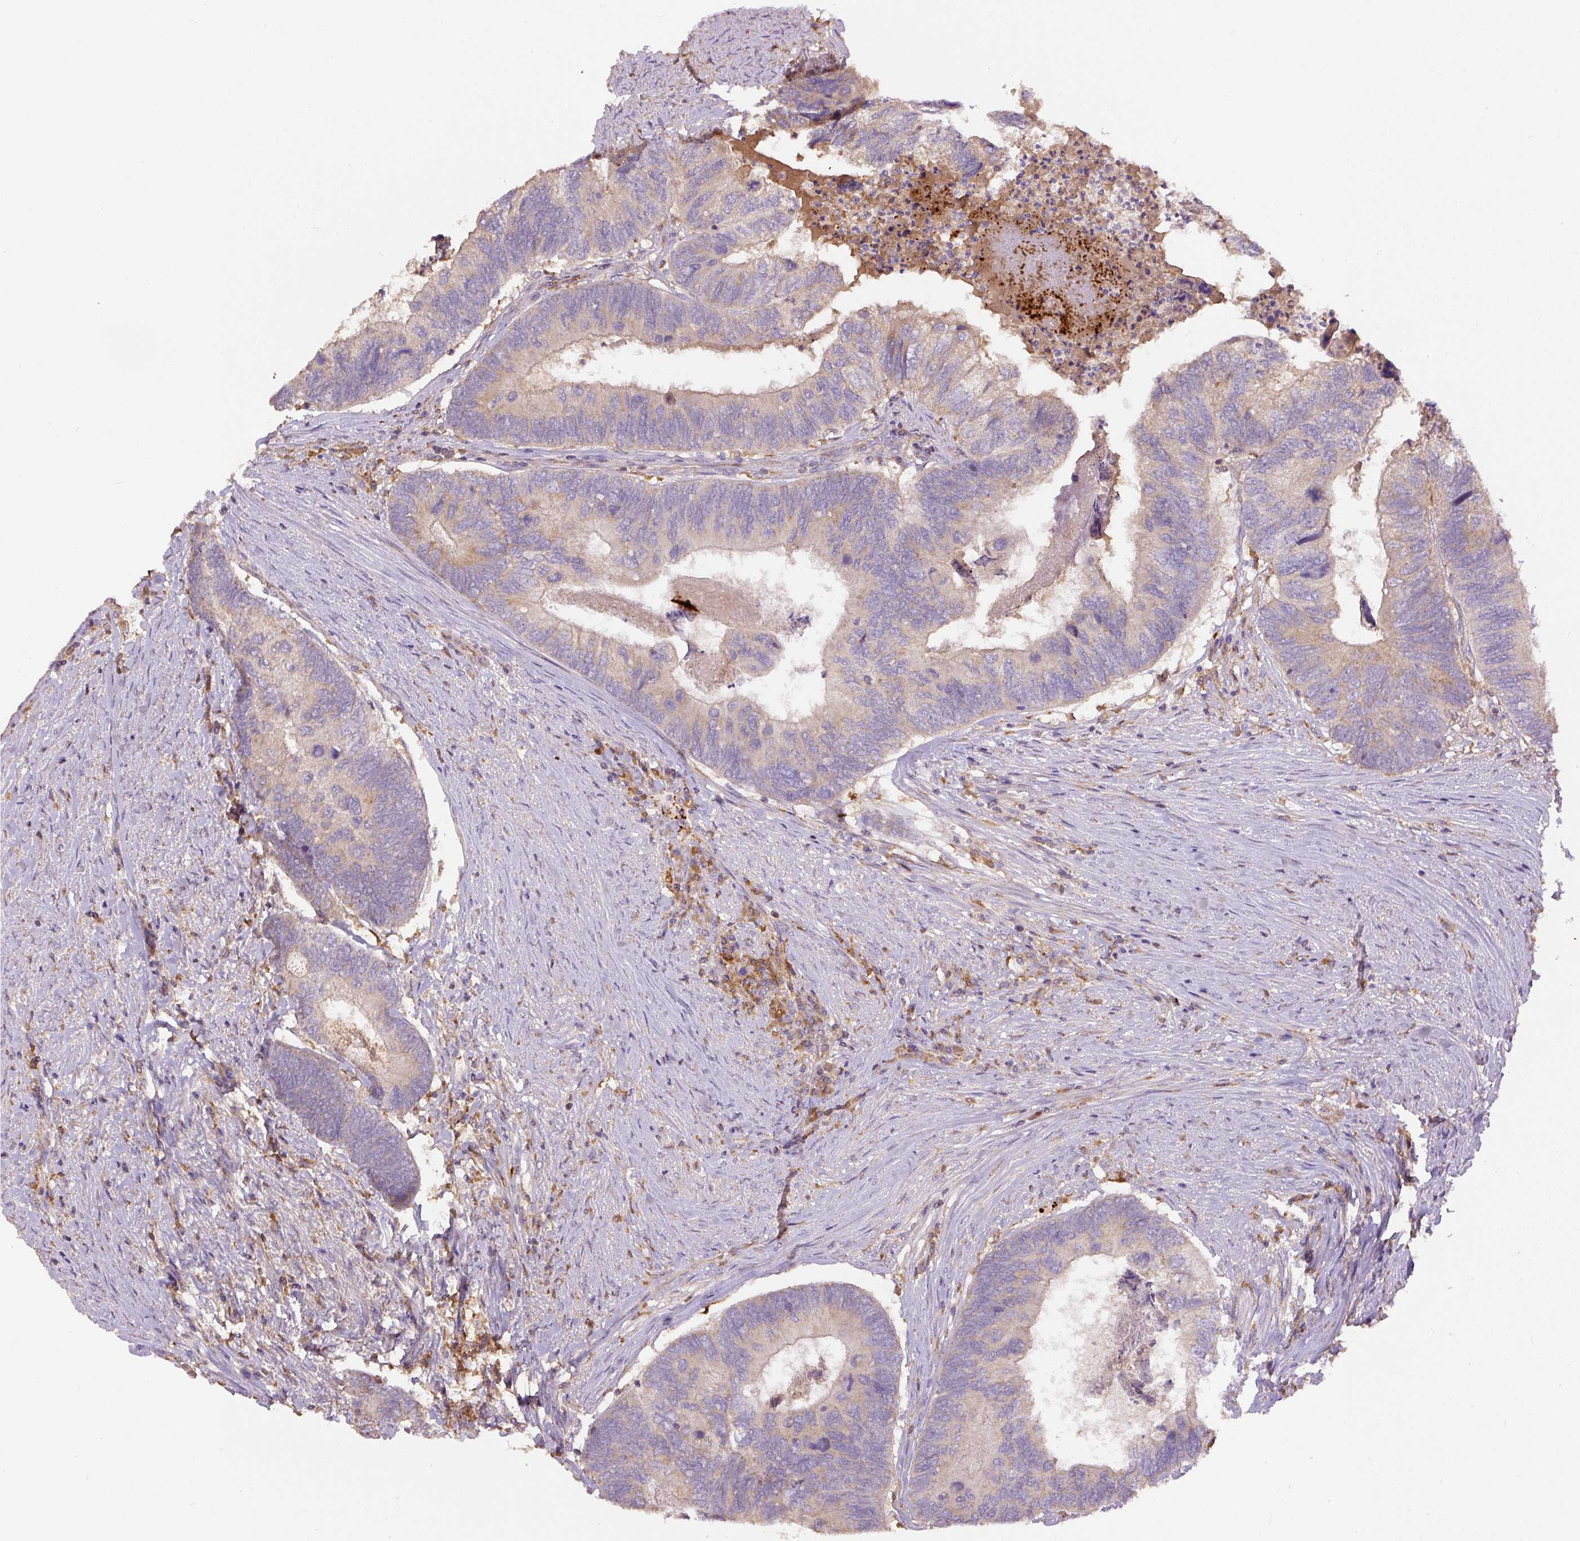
{"staining": {"intensity": "weak", "quantity": ">75%", "location": "cytoplasmic/membranous"}, "tissue": "colorectal cancer", "cell_type": "Tumor cells", "image_type": "cancer", "snomed": [{"axis": "morphology", "description": "Adenocarcinoma, NOS"}, {"axis": "topography", "description": "Colon"}], "caption": "DAB immunohistochemical staining of colorectal cancer (adenocarcinoma) shows weak cytoplasmic/membranous protein positivity in about >75% of tumor cells. The staining was performed using DAB, with brown indicating positive protein expression. Nuclei are stained blue with hematoxylin.", "gene": "DAPK1", "patient": {"sex": "female", "age": 67}}